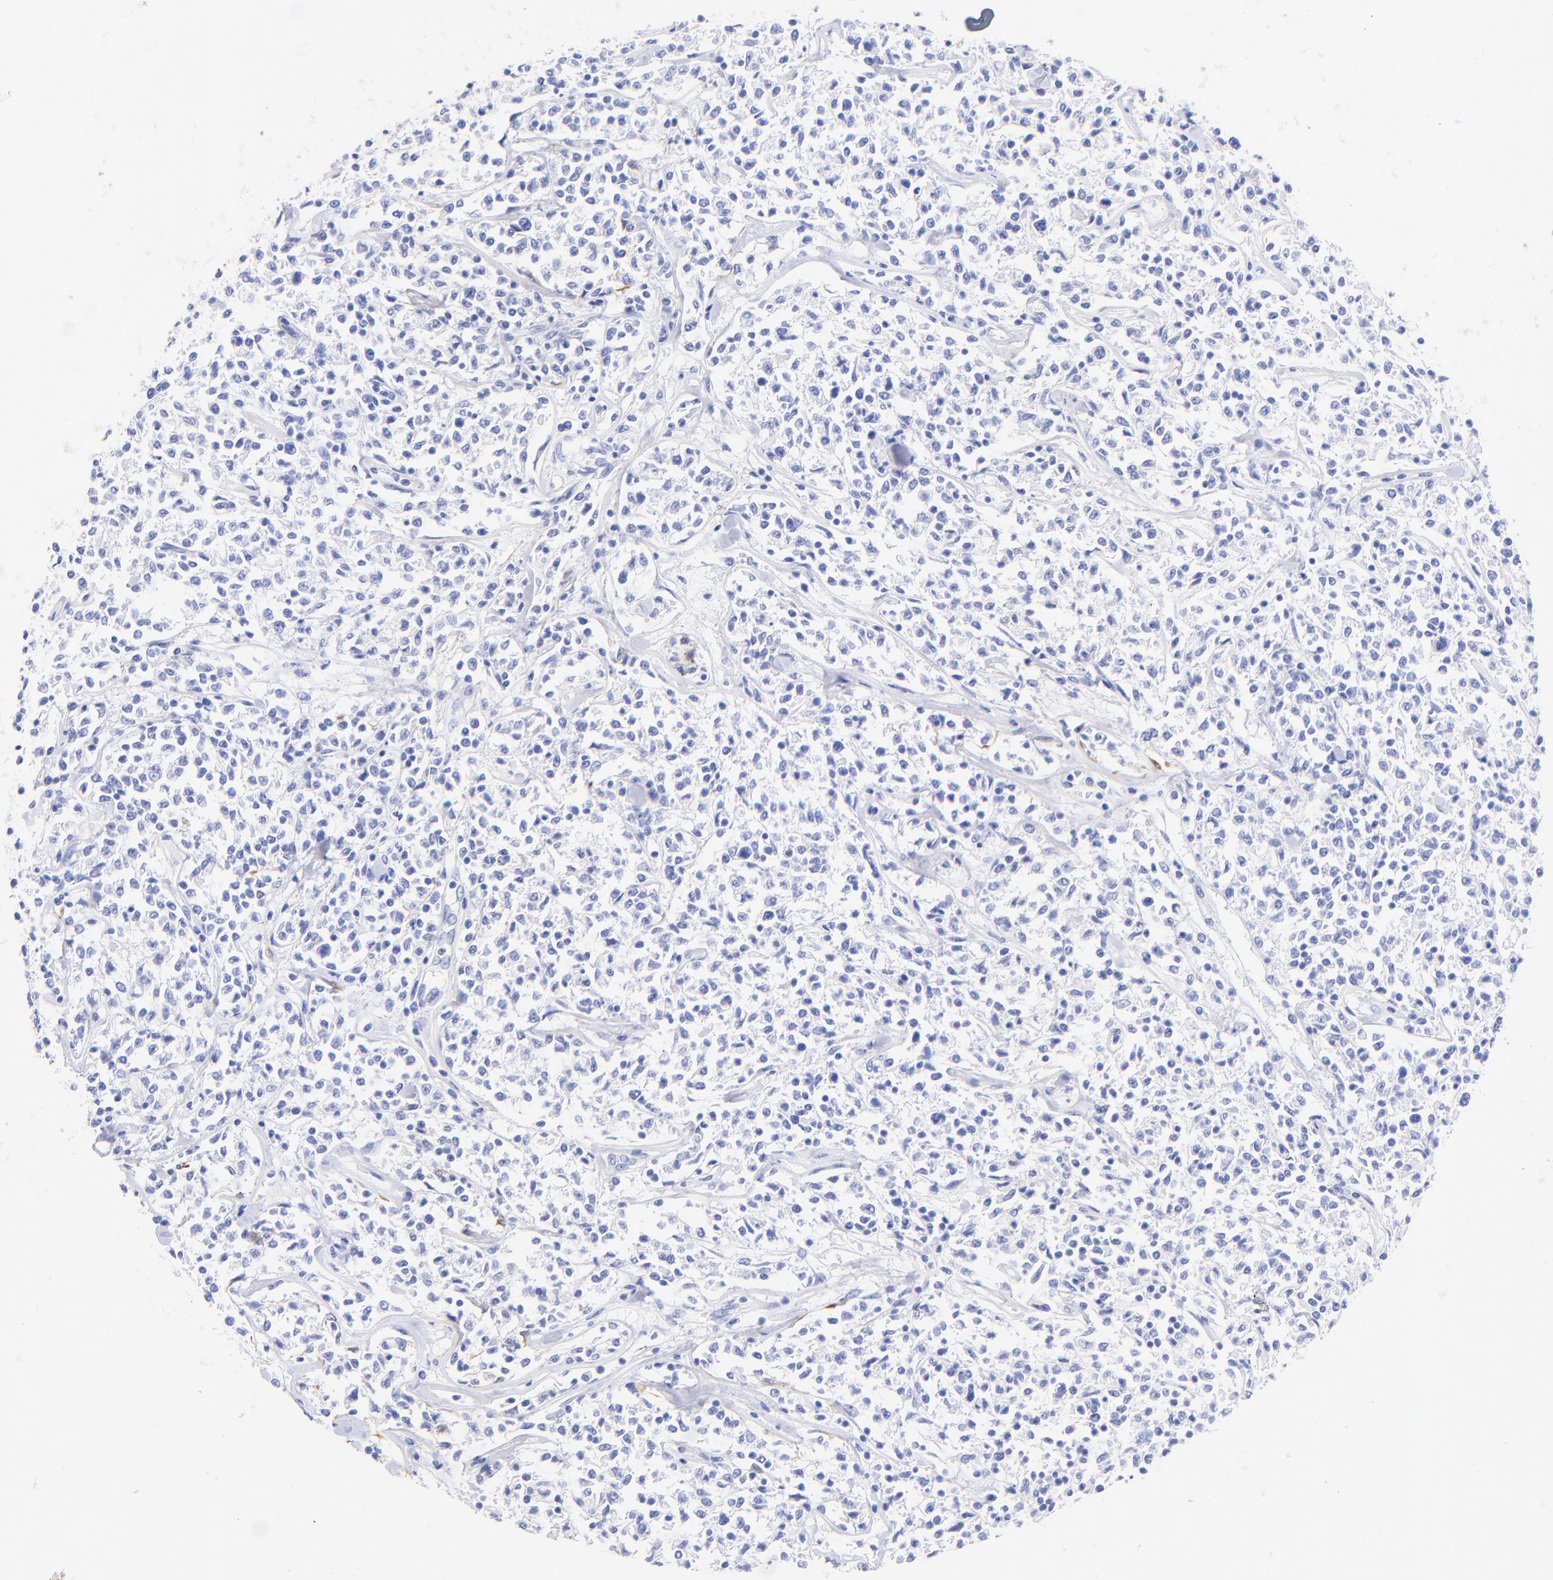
{"staining": {"intensity": "negative", "quantity": "none", "location": "none"}, "tissue": "lymphoma", "cell_type": "Tumor cells", "image_type": "cancer", "snomed": [{"axis": "morphology", "description": "Malignant lymphoma, non-Hodgkin's type, Low grade"}, {"axis": "topography", "description": "Small intestine"}], "caption": "Protein analysis of lymphoma exhibits no significant expression in tumor cells.", "gene": "KRT19", "patient": {"sex": "female", "age": 59}}